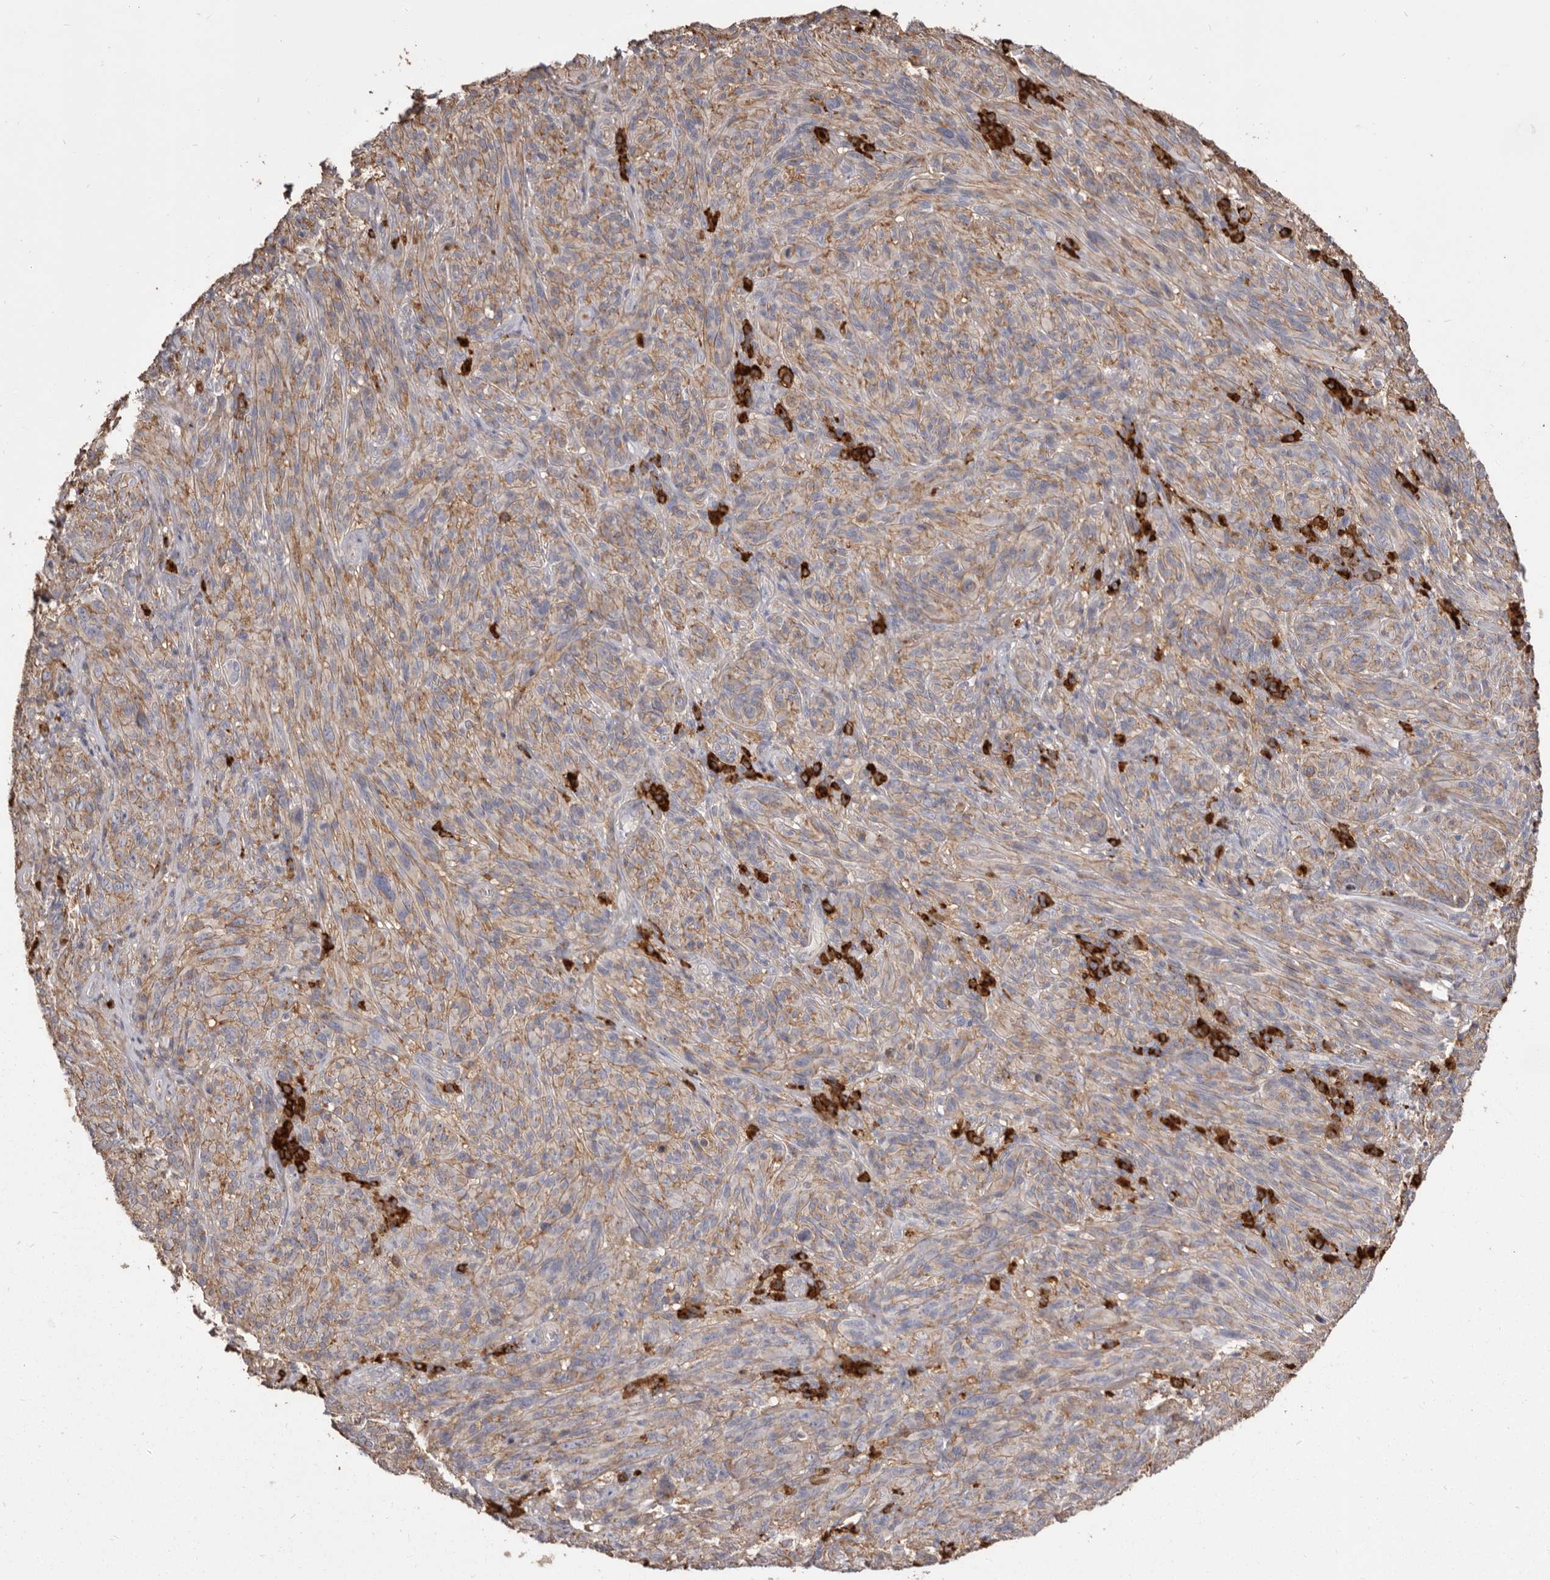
{"staining": {"intensity": "weak", "quantity": ">75%", "location": "cytoplasmic/membranous"}, "tissue": "melanoma", "cell_type": "Tumor cells", "image_type": "cancer", "snomed": [{"axis": "morphology", "description": "Malignant melanoma, NOS"}, {"axis": "topography", "description": "Skin of head"}], "caption": "Weak cytoplasmic/membranous protein expression is present in approximately >75% of tumor cells in malignant melanoma.", "gene": "TPD52", "patient": {"sex": "male", "age": 96}}